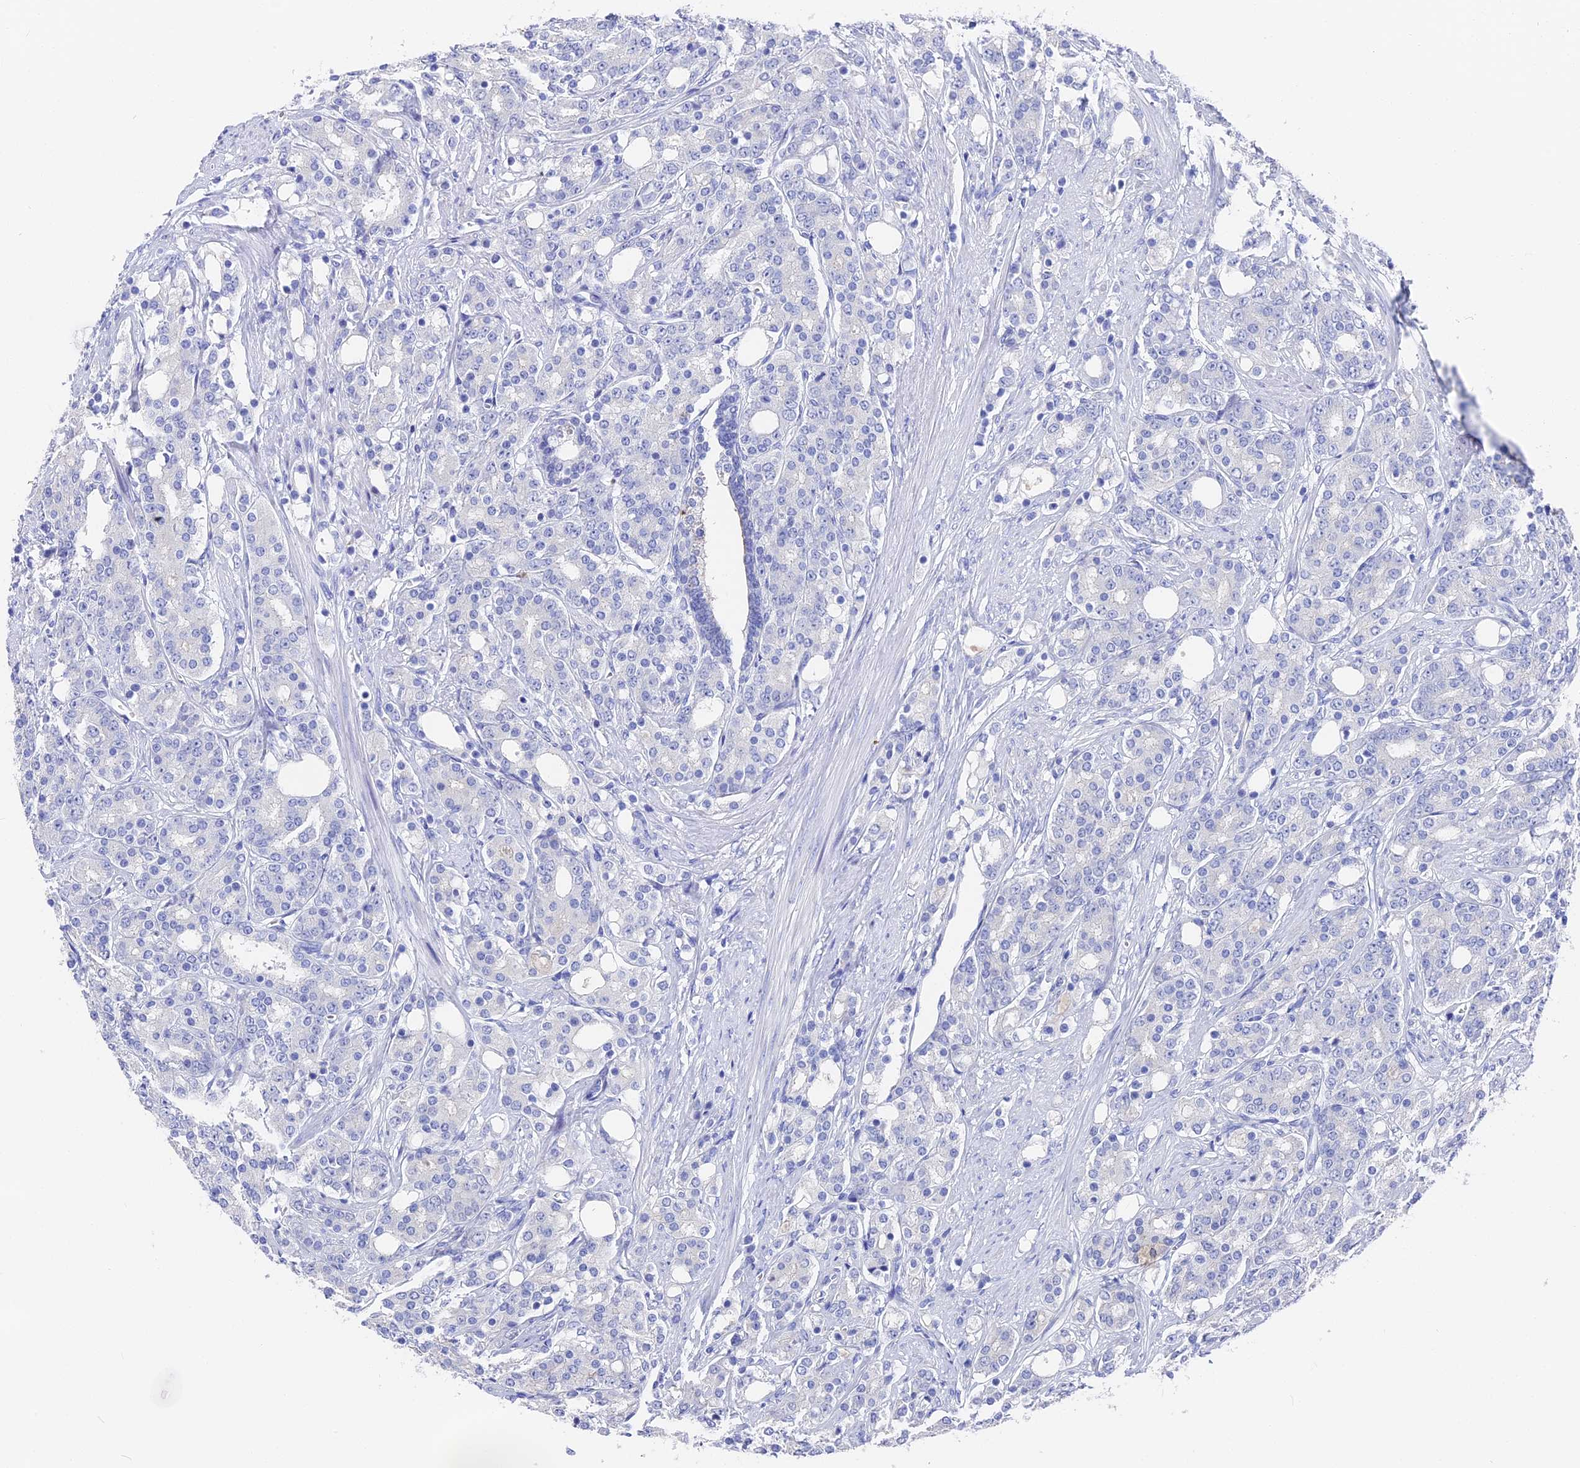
{"staining": {"intensity": "negative", "quantity": "none", "location": "none"}, "tissue": "prostate cancer", "cell_type": "Tumor cells", "image_type": "cancer", "snomed": [{"axis": "morphology", "description": "Adenocarcinoma, High grade"}, {"axis": "topography", "description": "Prostate"}], "caption": "Tumor cells show no significant expression in prostate cancer.", "gene": "VPS33B", "patient": {"sex": "male", "age": 62}}